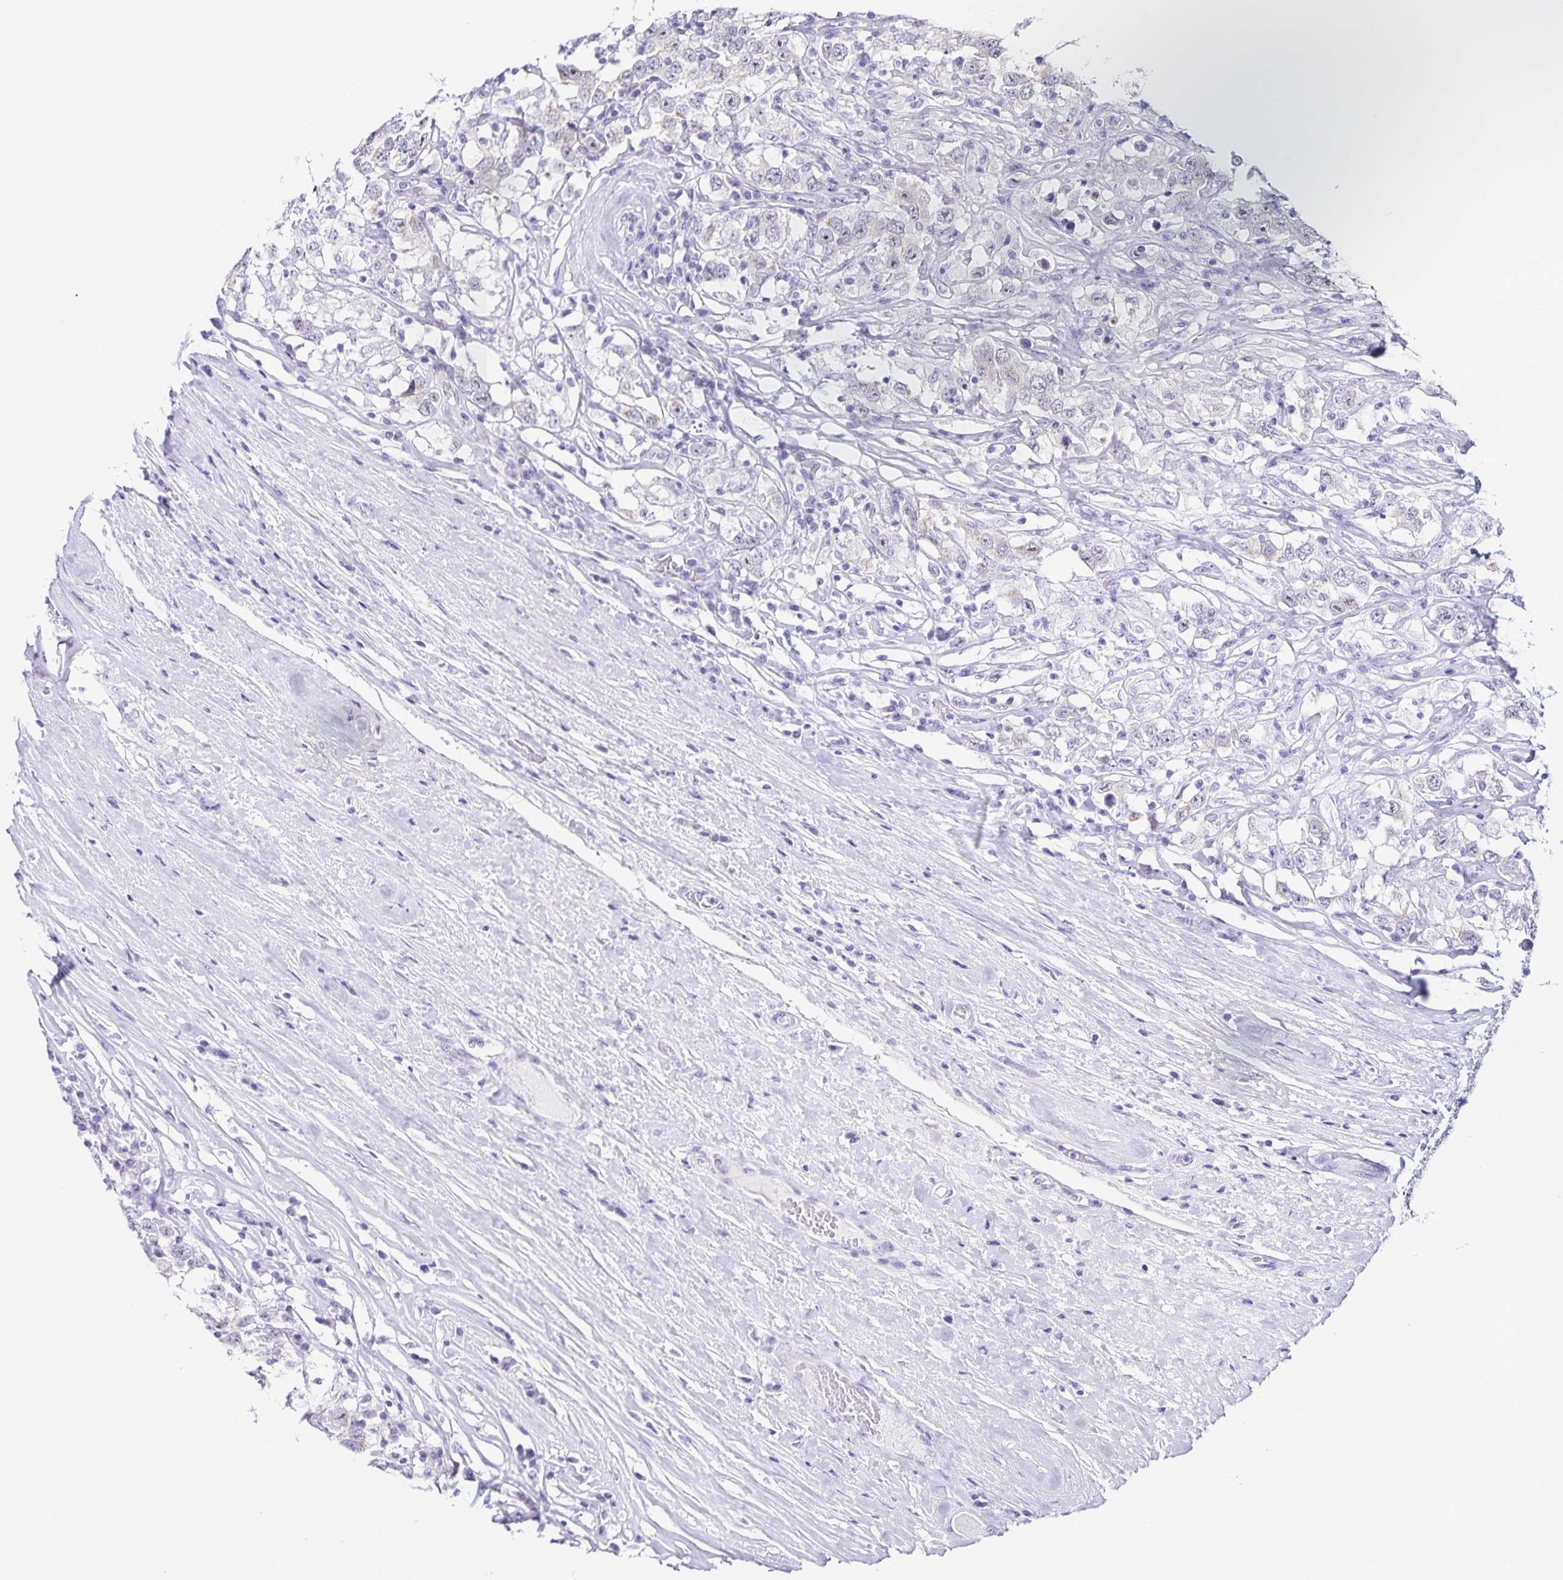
{"staining": {"intensity": "moderate", "quantity": "<25%", "location": "nuclear"}, "tissue": "testis cancer", "cell_type": "Tumor cells", "image_type": "cancer", "snomed": [{"axis": "morphology", "description": "Seminoma, NOS"}, {"axis": "topography", "description": "Testis"}], "caption": "High-magnification brightfield microscopy of testis cancer stained with DAB (brown) and counterstained with hematoxylin (blue). tumor cells exhibit moderate nuclear expression is present in approximately<25% of cells.", "gene": "FAM170A", "patient": {"sex": "male", "age": 41}}